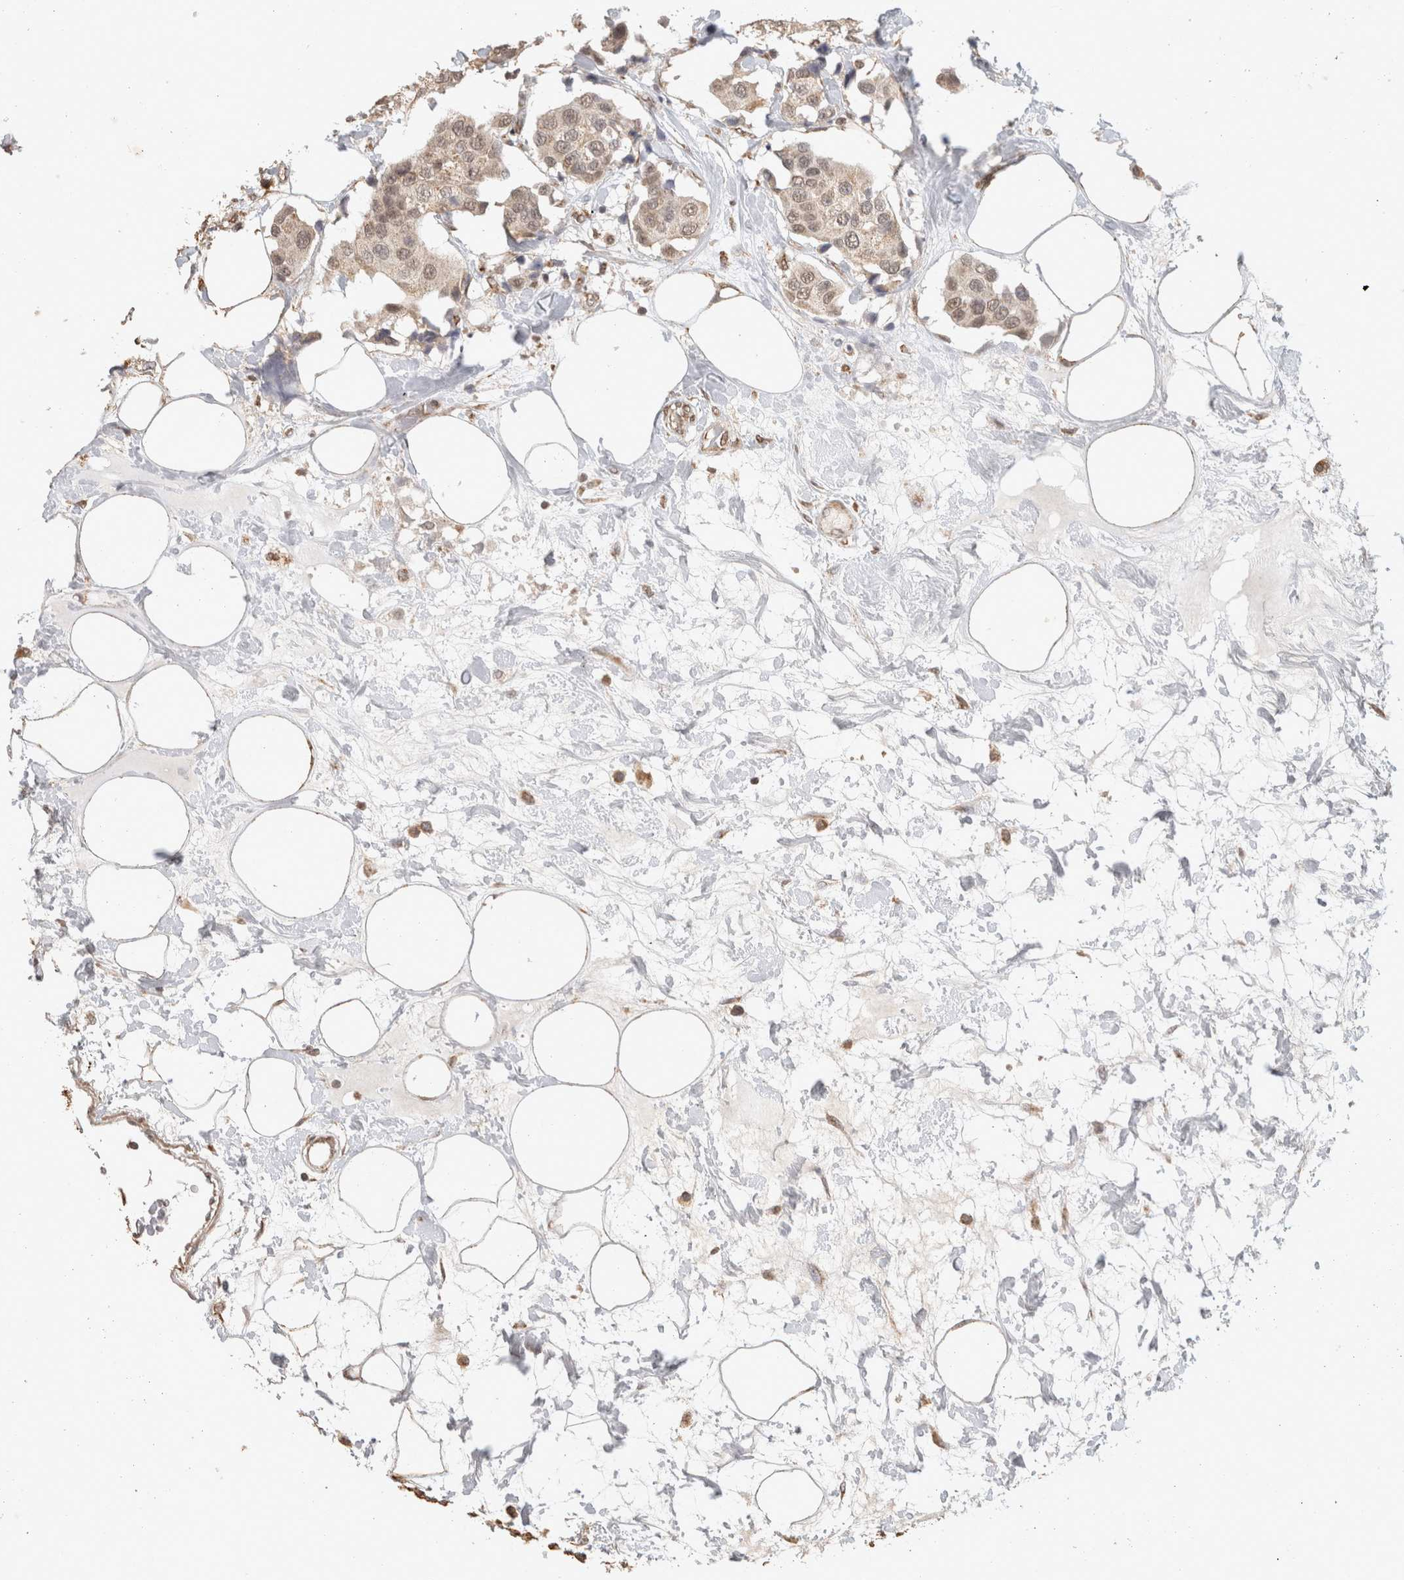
{"staining": {"intensity": "weak", "quantity": "<25%", "location": "cytoplasmic/membranous,nuclear"}, "tissue": "breast cancer", "cell_type": "Tumor cells", "image_type": "cancer", "snomed": [{"axis": "morphology", "description": "Normal tissue, NOS"}, {"axis": "morphology", "description": "Duct carcinoma"}, {"axis": "topography", "description": "Breast"}], "caption": "High magnification brightfield microscopy of breast cancer stained with DAB (brown) and counterstained with hematoxylin (blue): tumor cells show no significant staining.", "gene": "BNIP3L", "patient": {"sex": "female", "age": 39}}